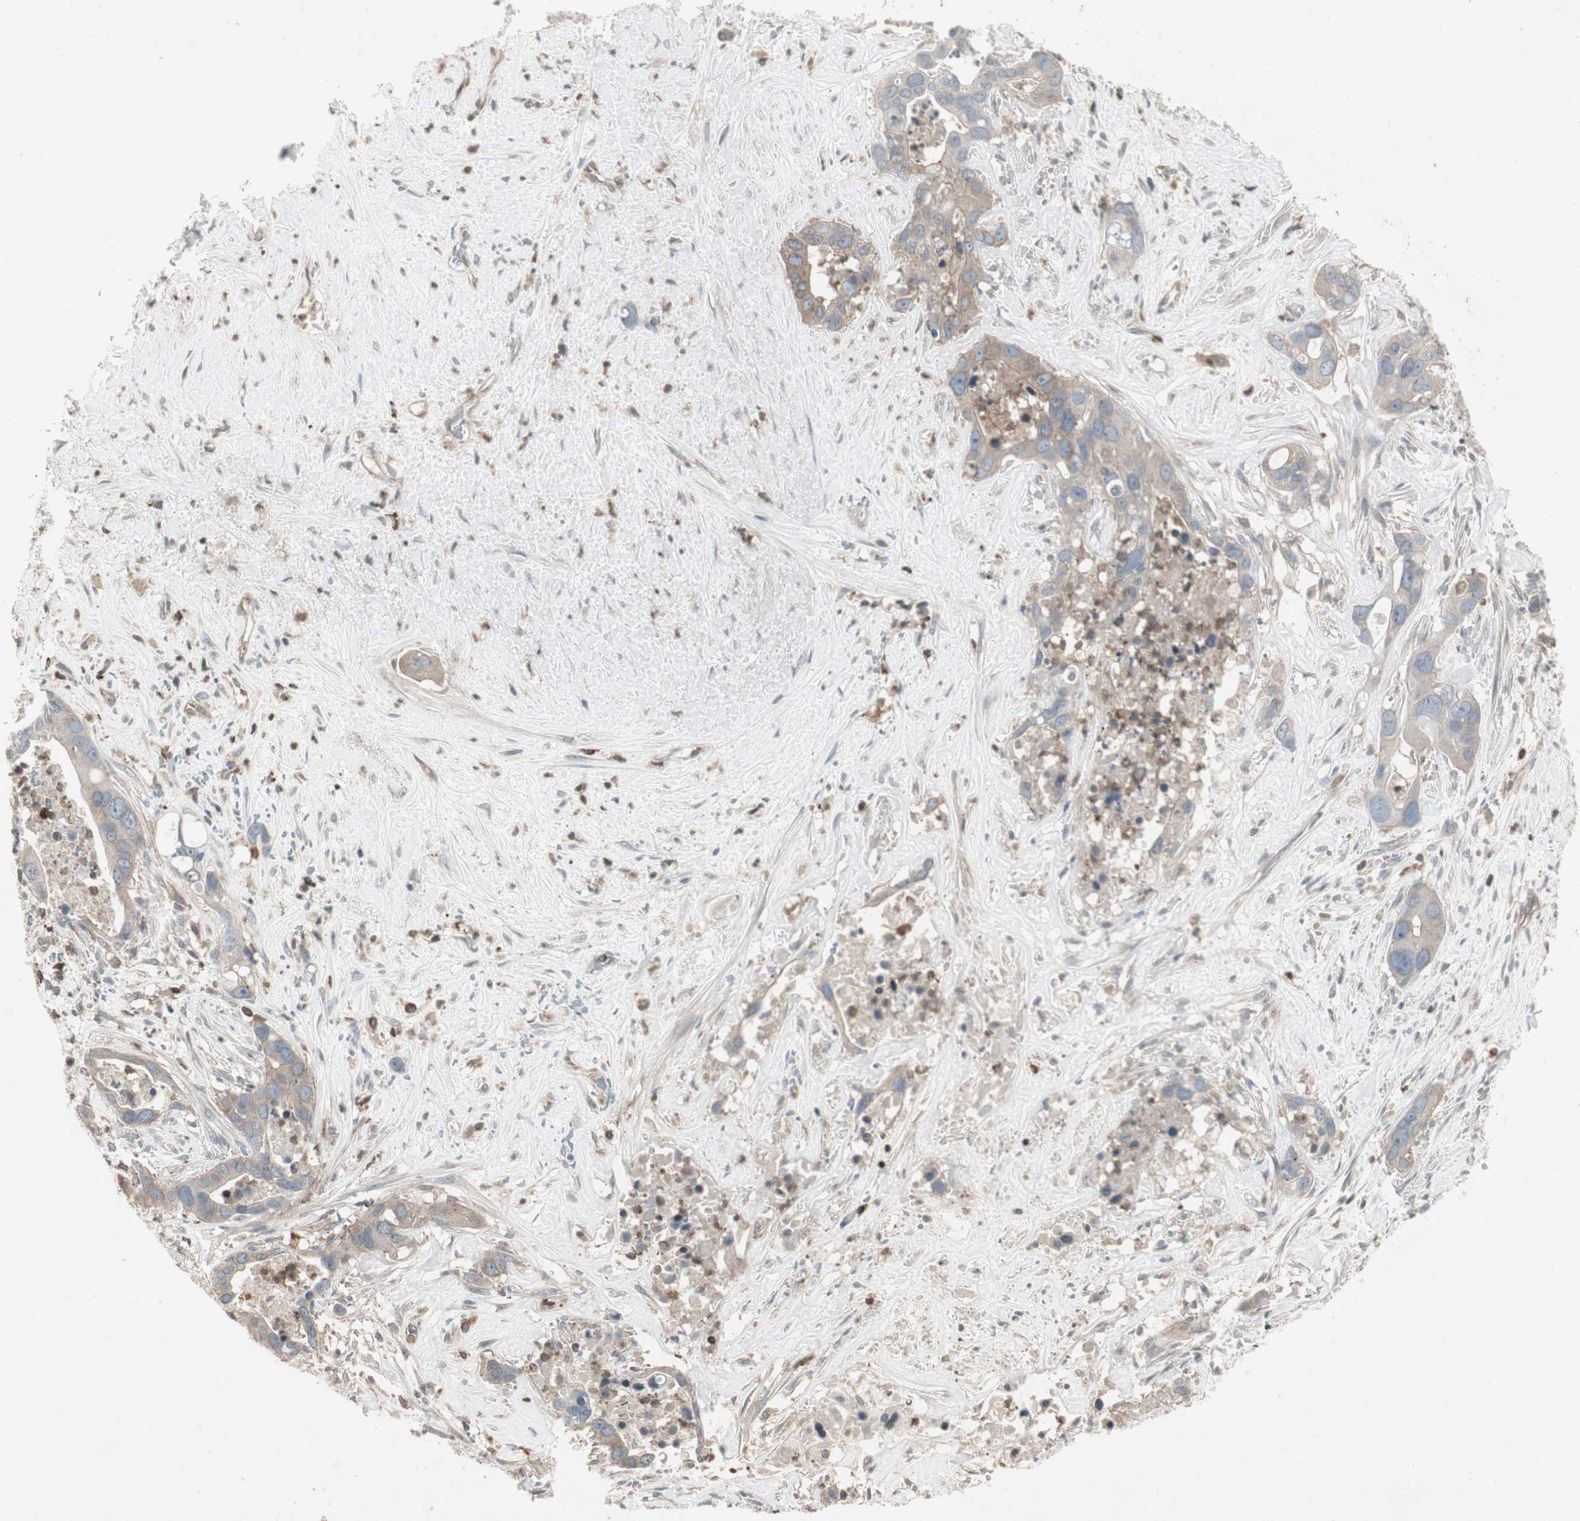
{"staining": {"intensity": "weak", "quantity": "25%-75%", "location": "cytoplasmic/membranous"}, "tissue": "liver cancer", "cell_type": "Tumor cells", "image_type": "cancer", "snomed": [{"axis": "morphology", "description": "Cholangiocarcinoma"}, {"axis": "topography", "description": "Liver"}], "caption": "Protein staining demonstrates weak cytoplasmic/membranous expression in approximately 25%-75% of tumor cells in liver cholangiocarcinoma. (DAB (3,3'-diaminobenzidine) IHC, brown staining for protein, blue staining for nuclei).", "gene": "ARHGEF1", "patient": {"sex": "female", "age": 65}}